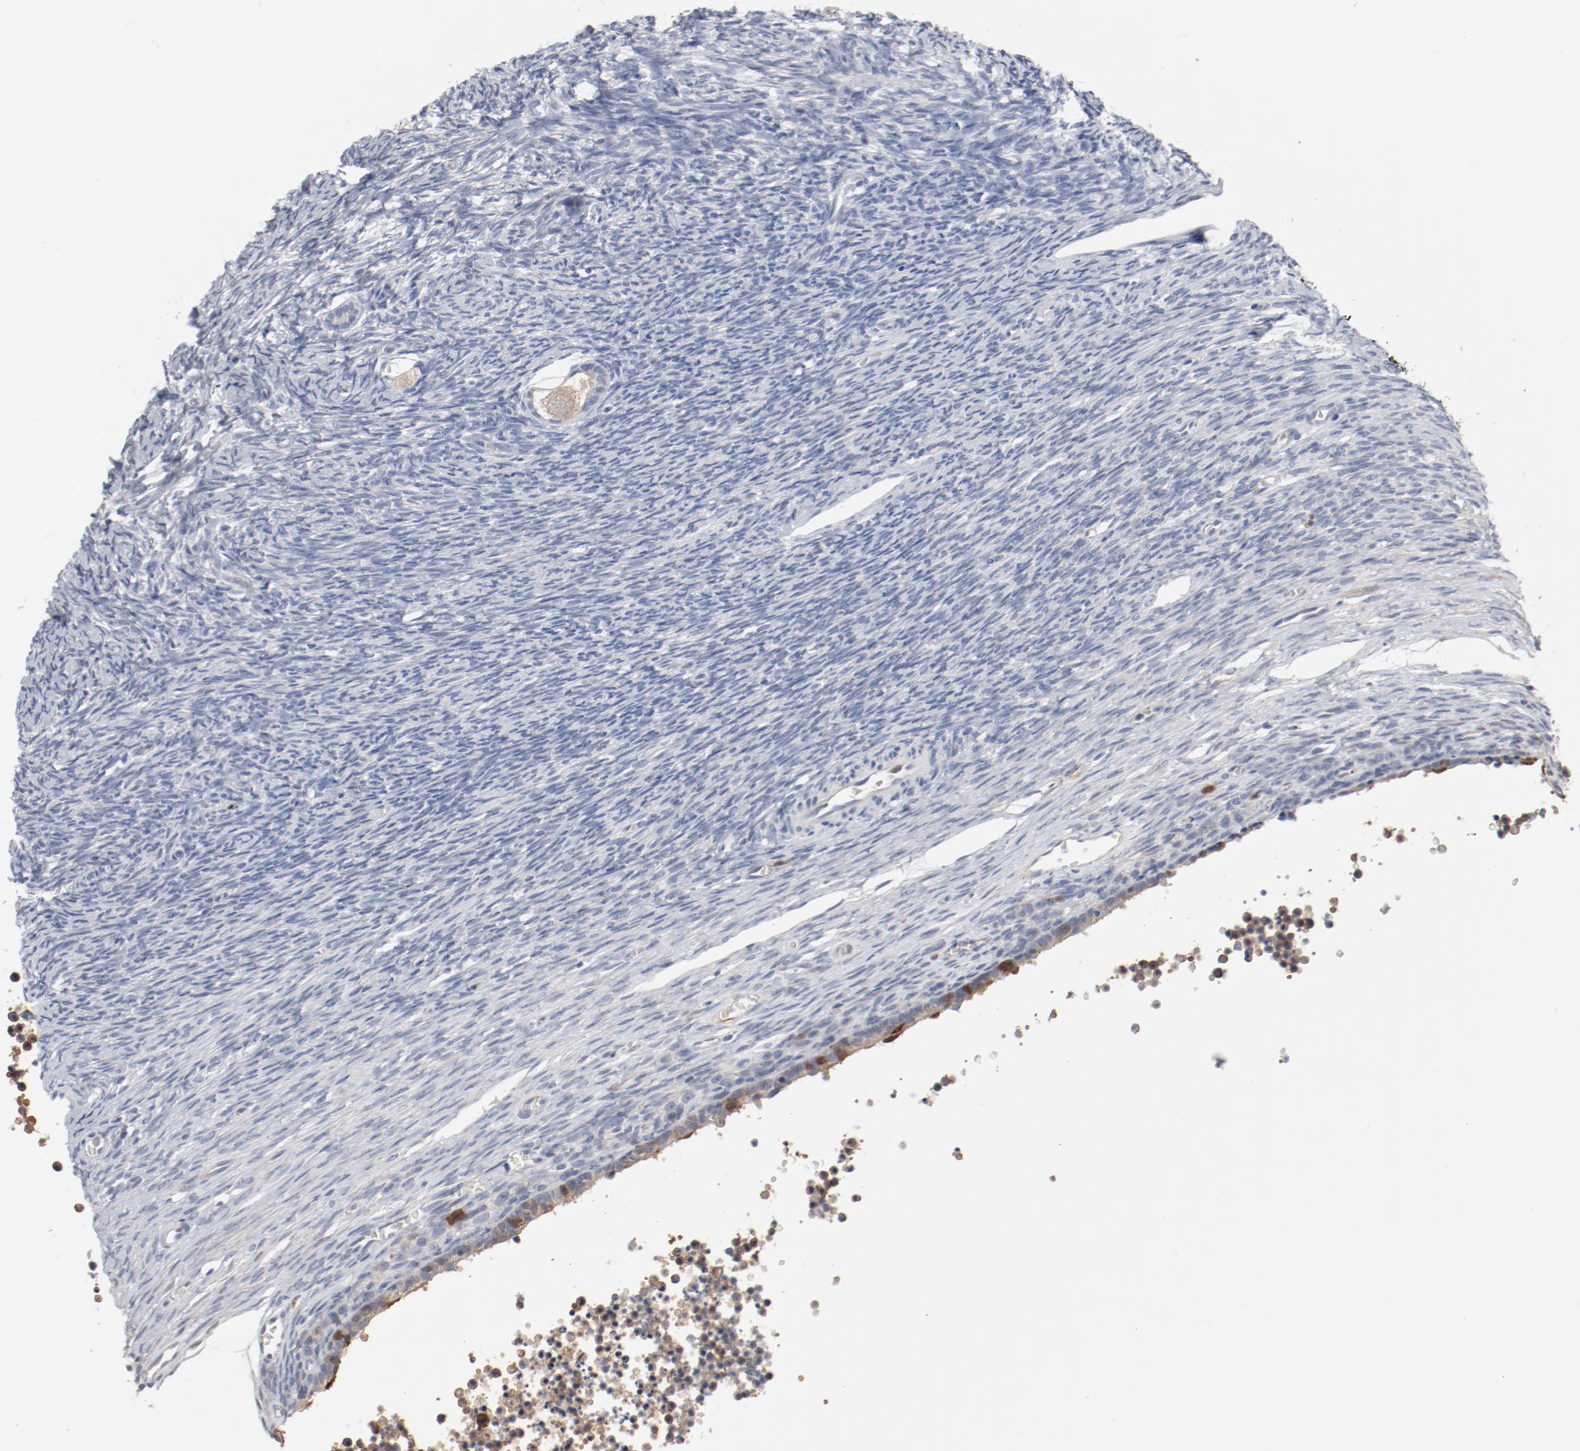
{"staining": {"intensity": "weak", "quantity": ">75%", "location": "cytoplasmic/membranous"}, "tissue": "ovary", "cell_type": "Follicle cells", "image_type": "normal", "snomed": [{"axis": "morphology", "description": "Normal tissue, NOS"}, {"axis": "topography", "description": "Ovary"}], "caption": "An immunohistochemistry (IHC) photomicrograph of unremarkable tissue is shown. Protein staining in brown highlights weak cytoplasmic/membranous positivity in ovary within follicle cells.", "gene": "CDK1", "patient": {"sex": "female", "age": 27}}